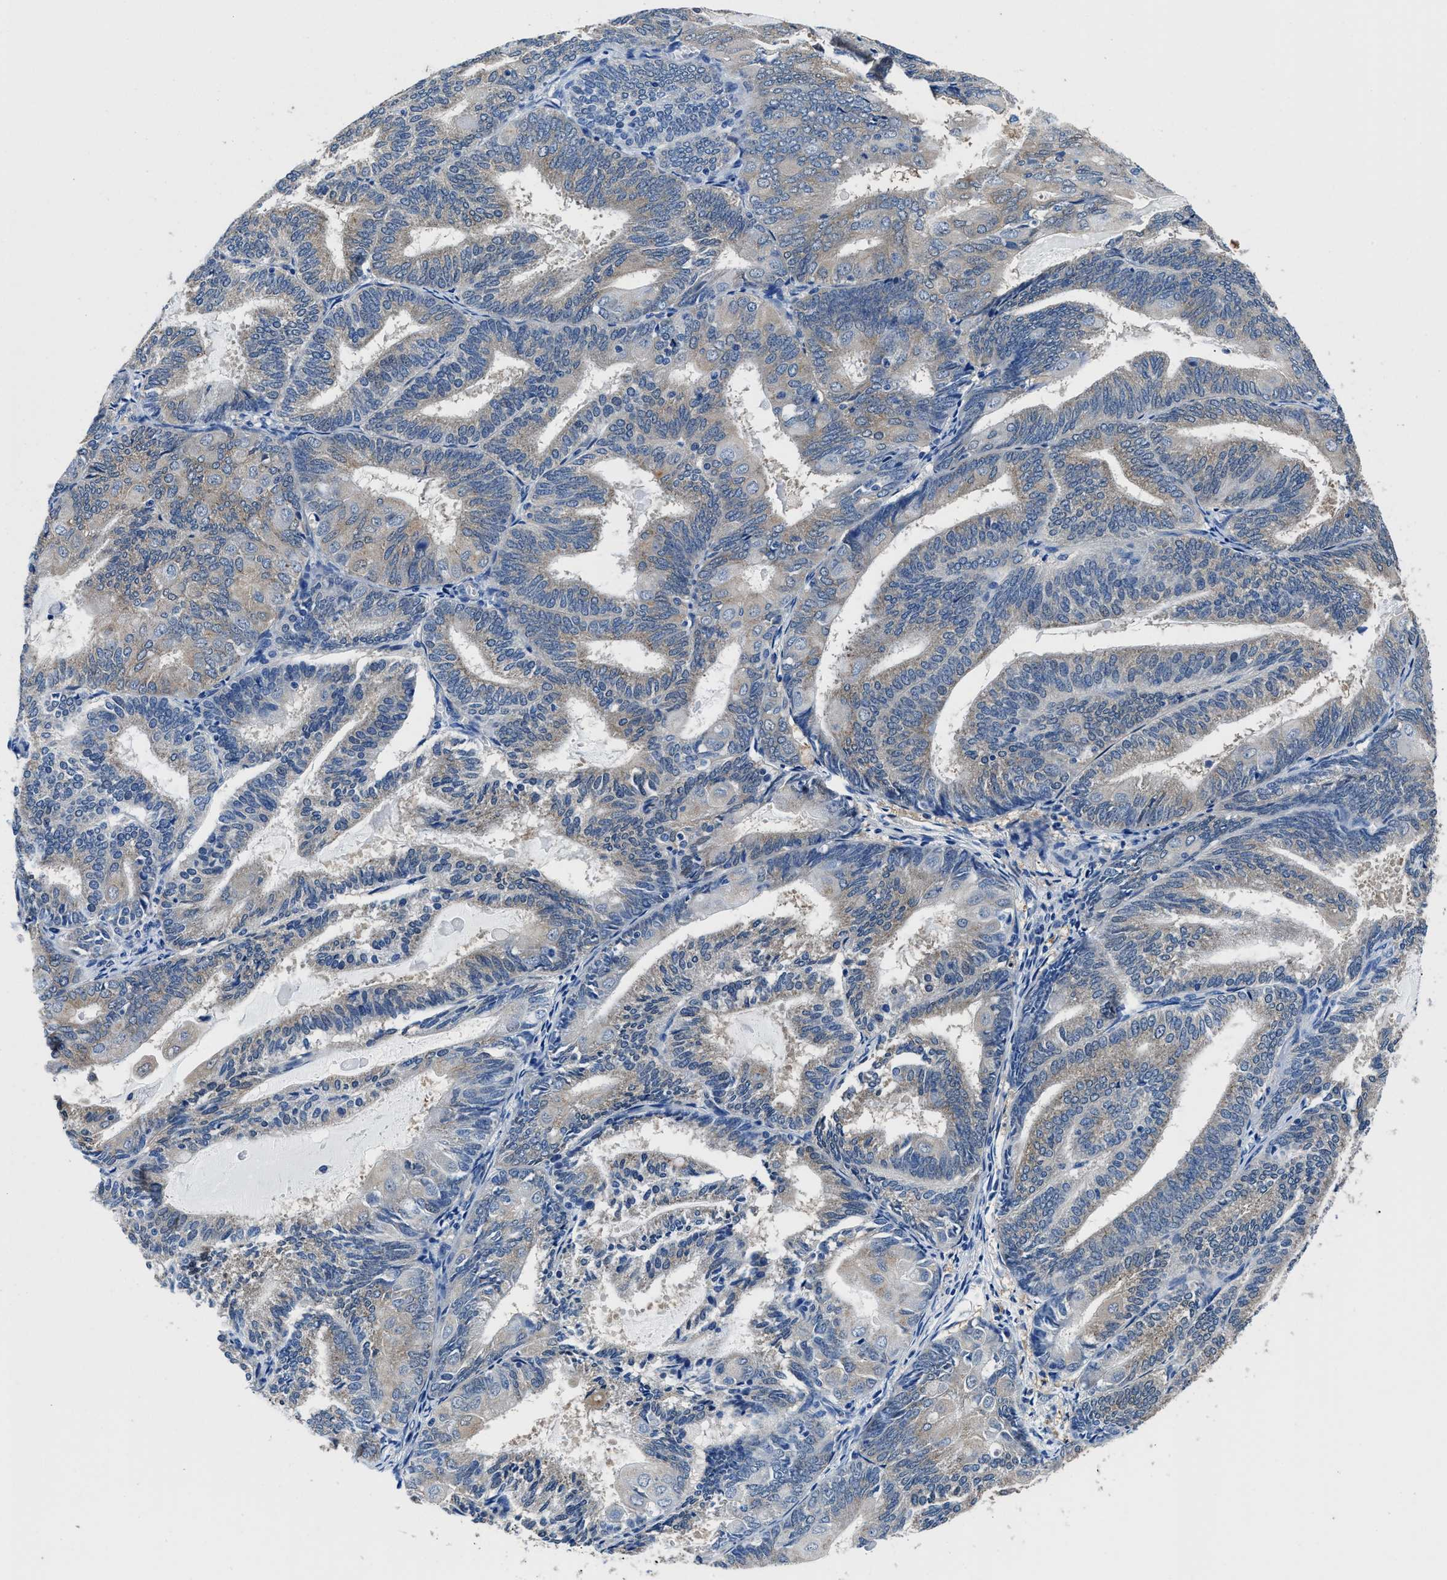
{"staining": {"intensity": "weak", "quantity": "25%-75%", "location": "cytoplasmic/membranous"}, "tissue": "endometrial cancer", "cell_type": "Tumor cells", "image_type": "cancer", "snomed": [{"axis": "morphology", "description": "Adenocarcinoma, NOS"}, {"axis": "topography", "description": "Endometrium"}], "caption": "A low amount of weak cytoplasmic/membranous positivity is identified in about 25%-75% of tumor cells in endometrial cancer (adenocarcinoma) tissue.", "gene": "NEU1", "patient": {"sex": "female", "age": 81}}